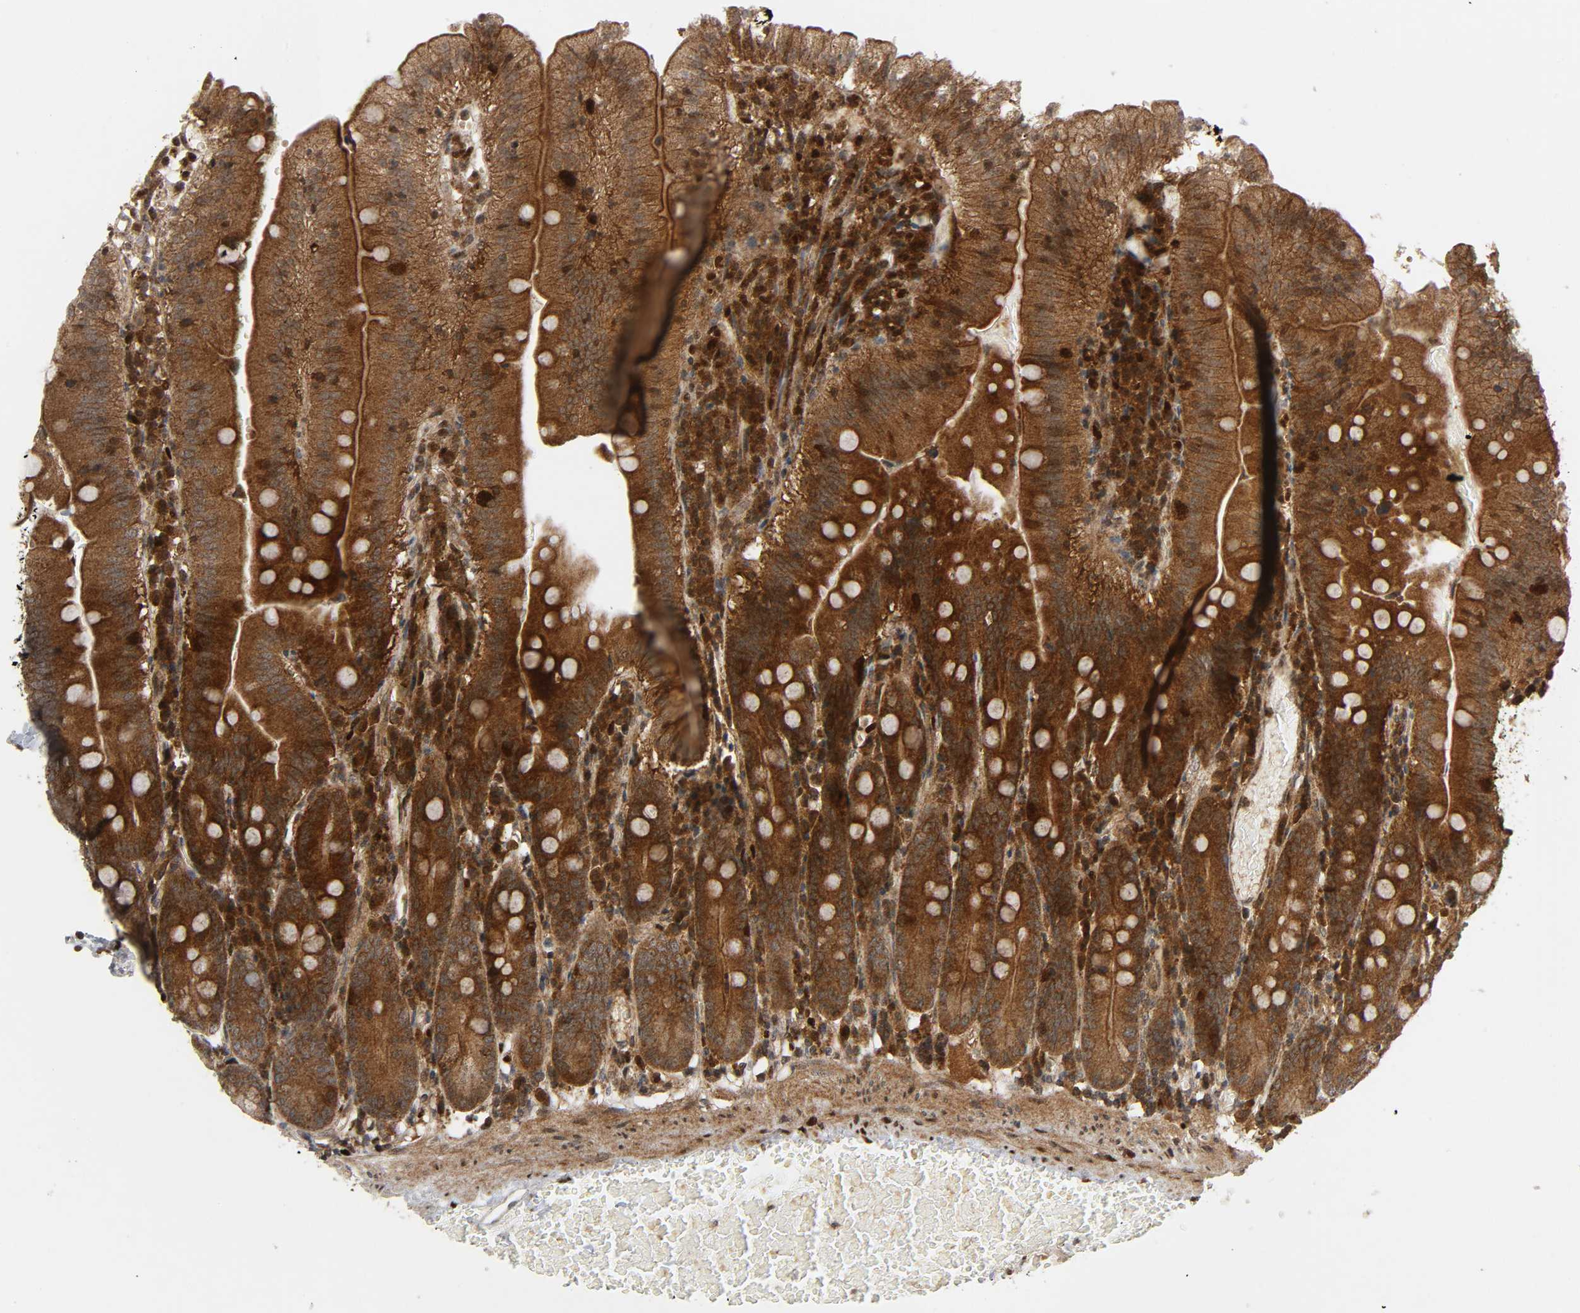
{"staining": {"intensity": "strong", "quantity": ">75%", "location": "cytoplasmic/membranous"}, "tissue": "small intestine", "cell_type": "Glandular cells", "image_type": "normal", "snomed": [{"axis": "morphology", "description": "Normal tissue, NOS"}, {"axis": "topography", "description": "Small intestine"}], "caption": "Immunohistochemical staining of benign small intestine demonstrates >75% levels of strong cytoplasmic/membranous protein staining in about >75% of glandular cells. The staining is performed using DAB brown chromogen to label protein expression. The nuclei are counter-stained blue using hematoxylin.", "gene": "CHUK", "patient": {"sex": "male", "age": 71}}